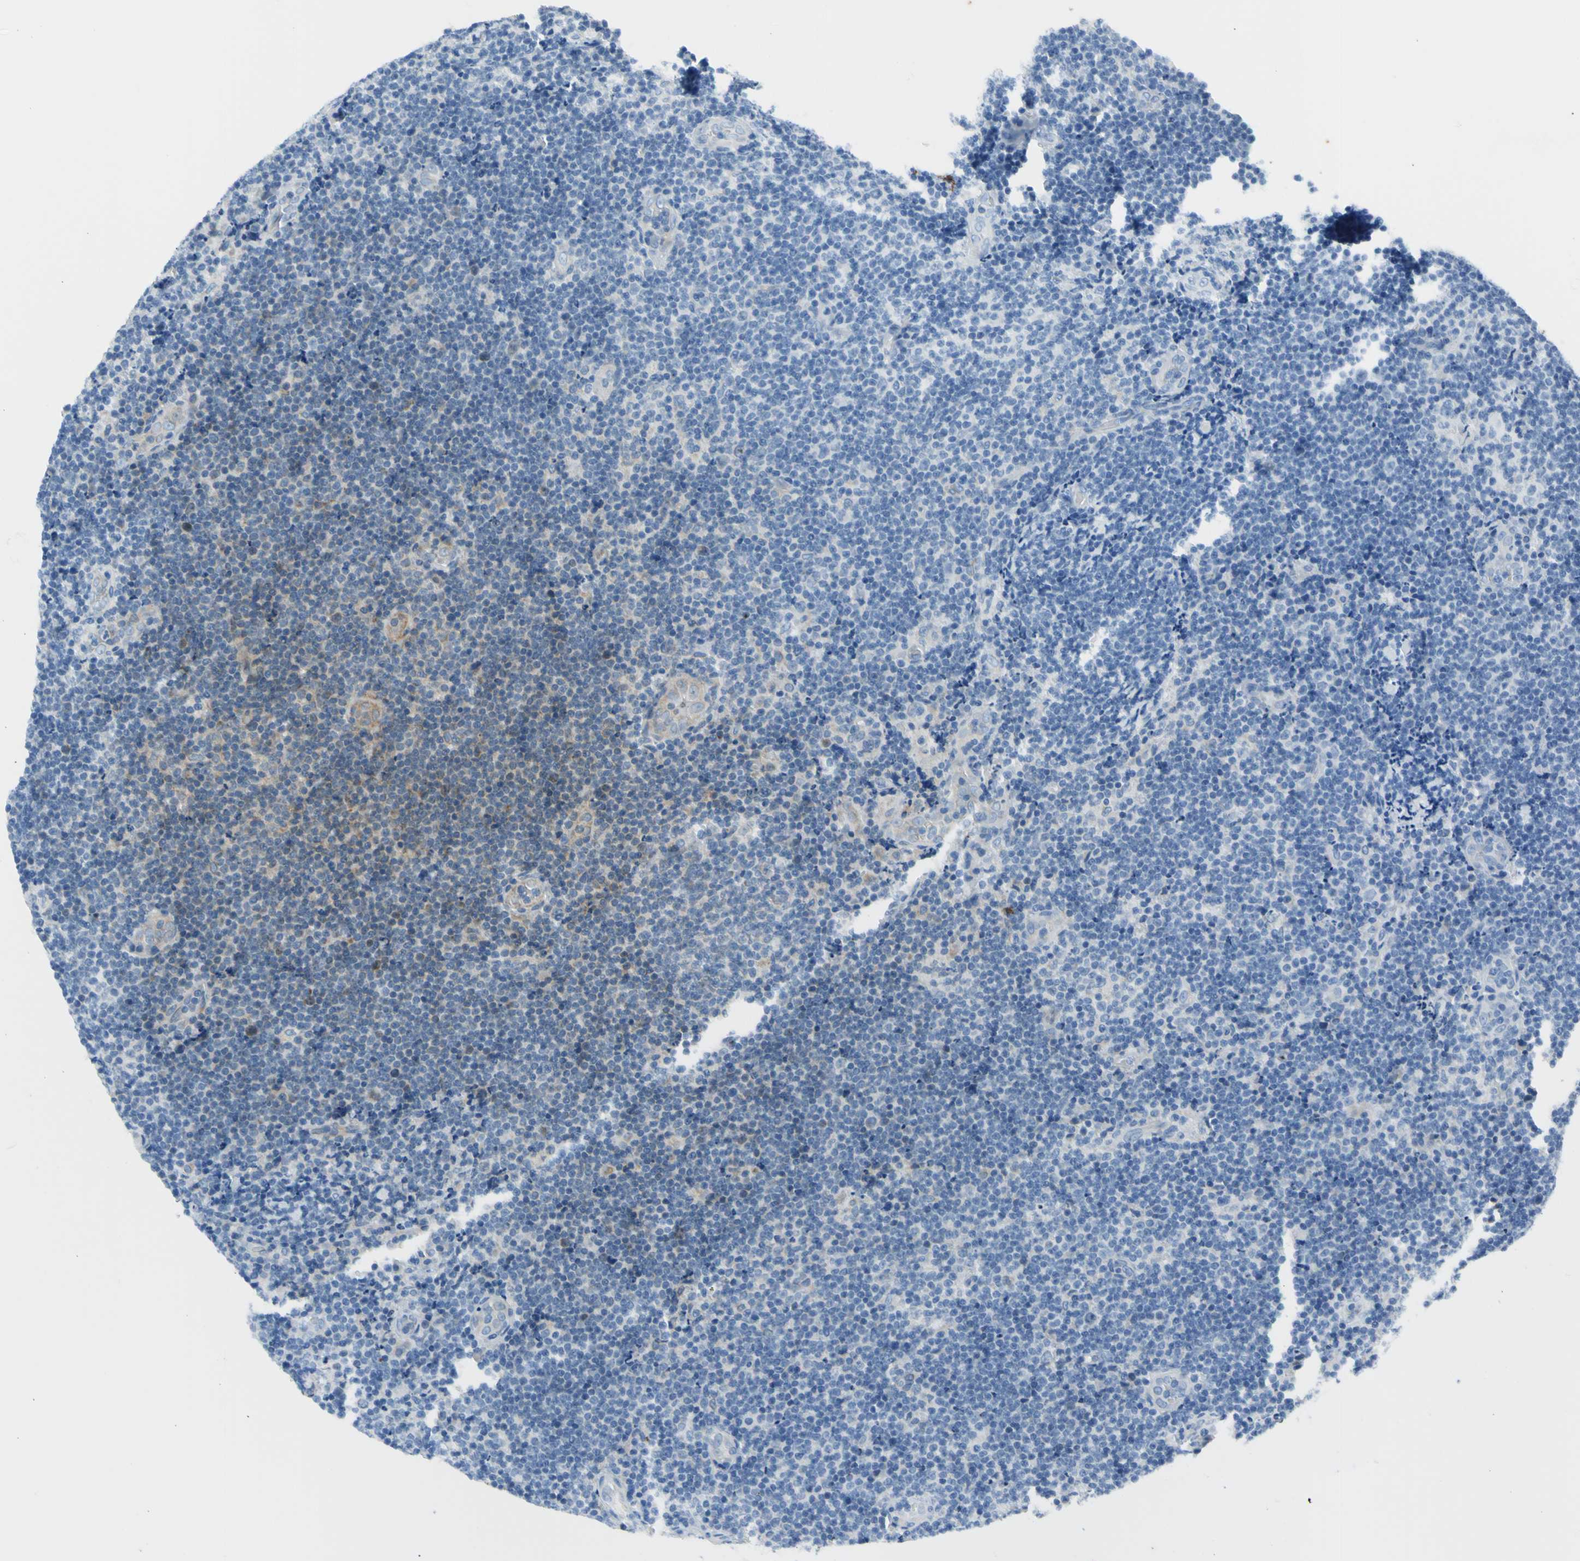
{"staining": {"intensity": "negative", "quantity": "none", "location": "none"}, "tissue": "lymphoma", "cell_type": "Tumor cells", "image_type": "cancer", "snomed": [{"axis": "morphology", "description": "Malignant lymphoma, non-Hodgkin's type, Low grade"}, {"axis": "topography", "description": "Lymph node"}], "caption": "High magnification brightfield microscopy of lymphoma stained with DAB (3,3'-diaminobenzidine) (brown) and counterstained with hematoxylin (blue): tumor cells show no significant positivity. The staining was performed using DAB (3,3'-diaminobenzidine) to visualize the protein expression in brown, while the nuclei were stained in blue with hematoxylin (Magnification: 20x).", "gene": "NPHP3", "patient": {"sex": "male", "age": 83}}